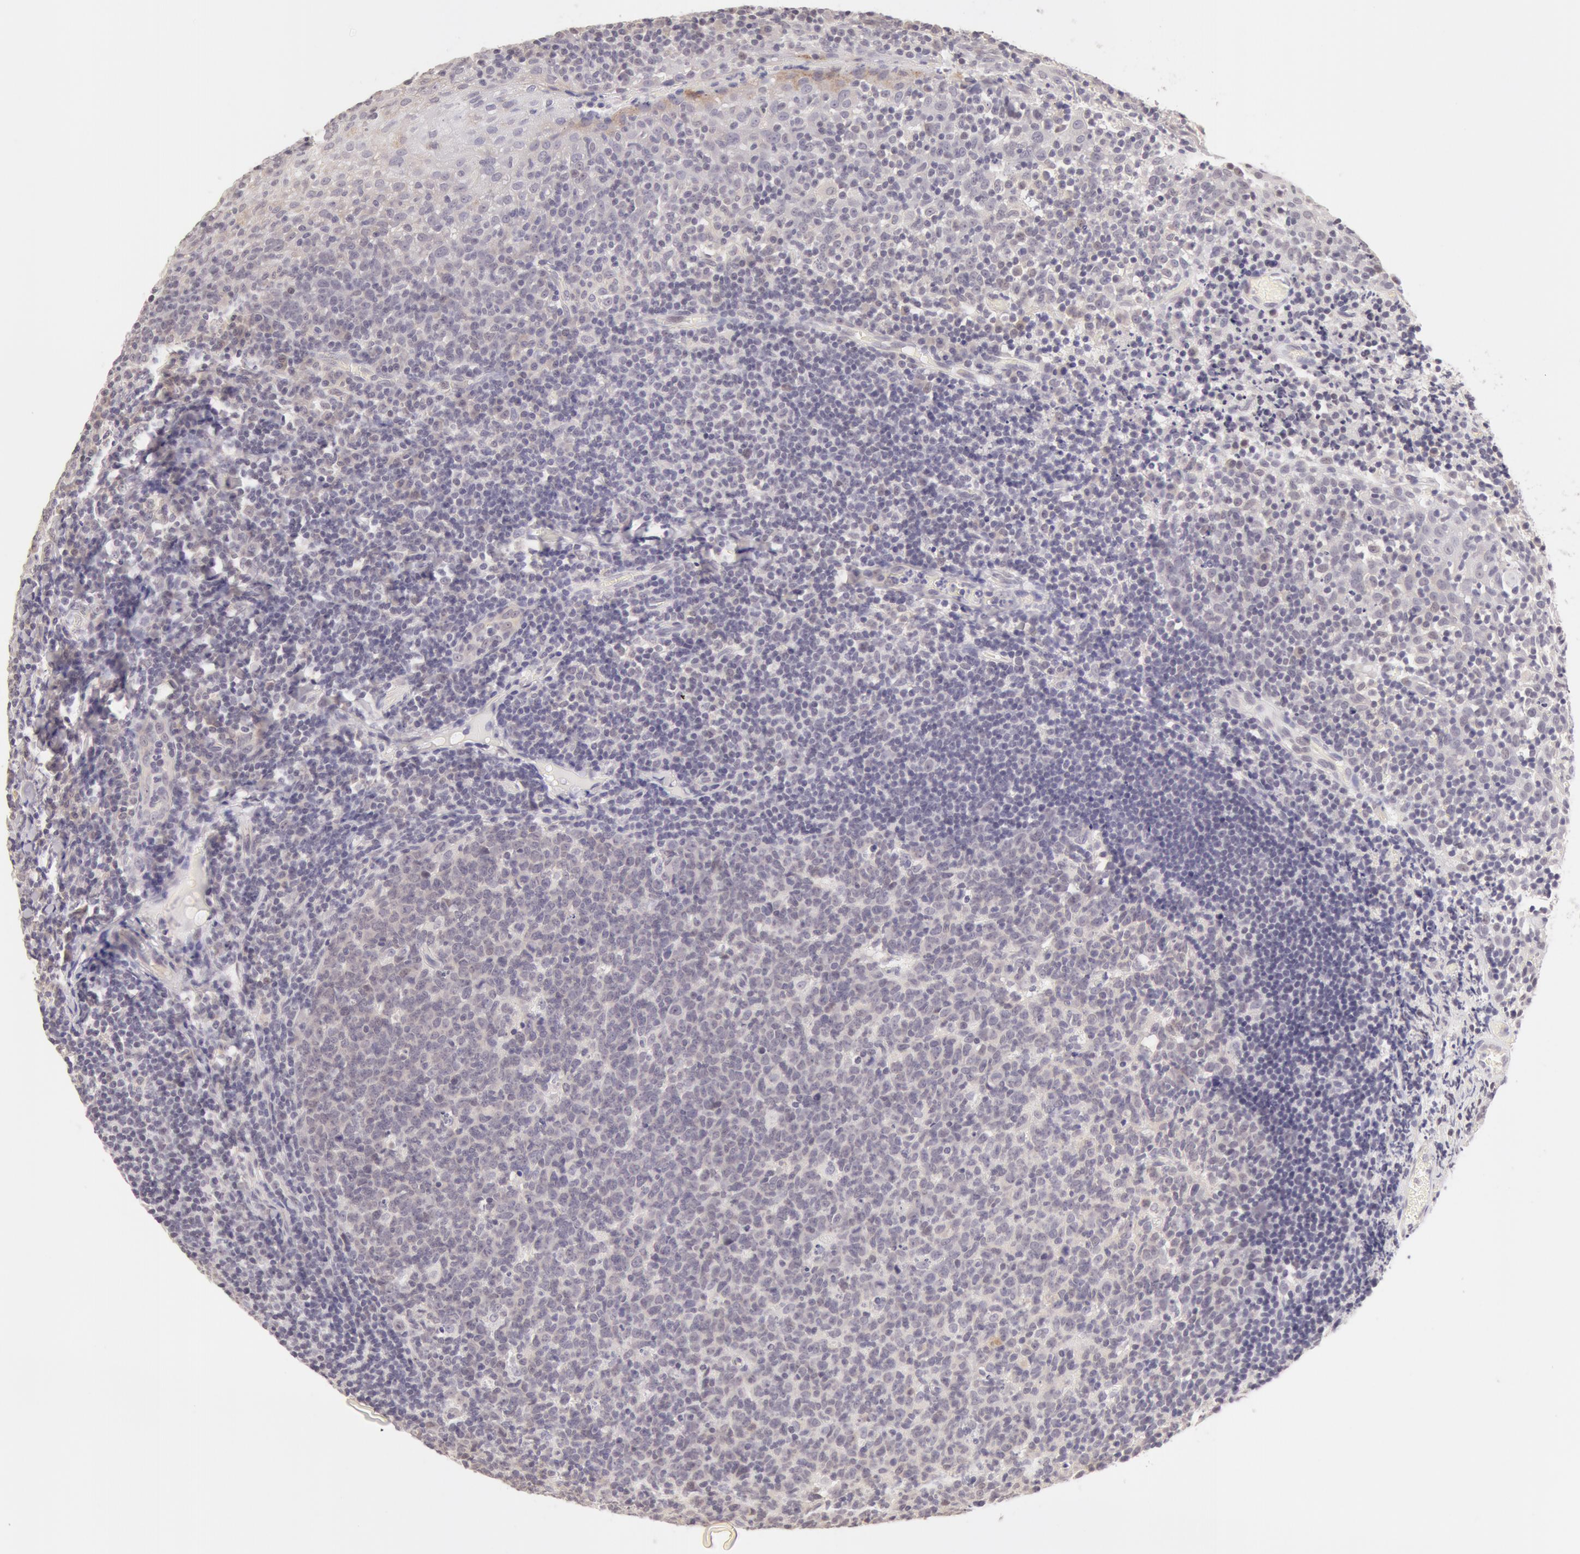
{"staining": {"intensity": "negative", "quantity": "none", "location": "none"}, "tissue": "tonsil", "cell_type": "Germinal center cells", "image_type": "normal", "snomed": [{"axis": "morphology", "description": "Normal tissue, NOS"}, {"axis": "topography", "description": "Tonsil"}], "caption": "Immunohistochemistry image of benign tonsil: human tonsil stained with DAB (3,3'-diaminobenzidine) shows no significant protein staining in germinal center cells.", "gene": "ZNF597", "patient": {"sex": "male", "age": 6}}